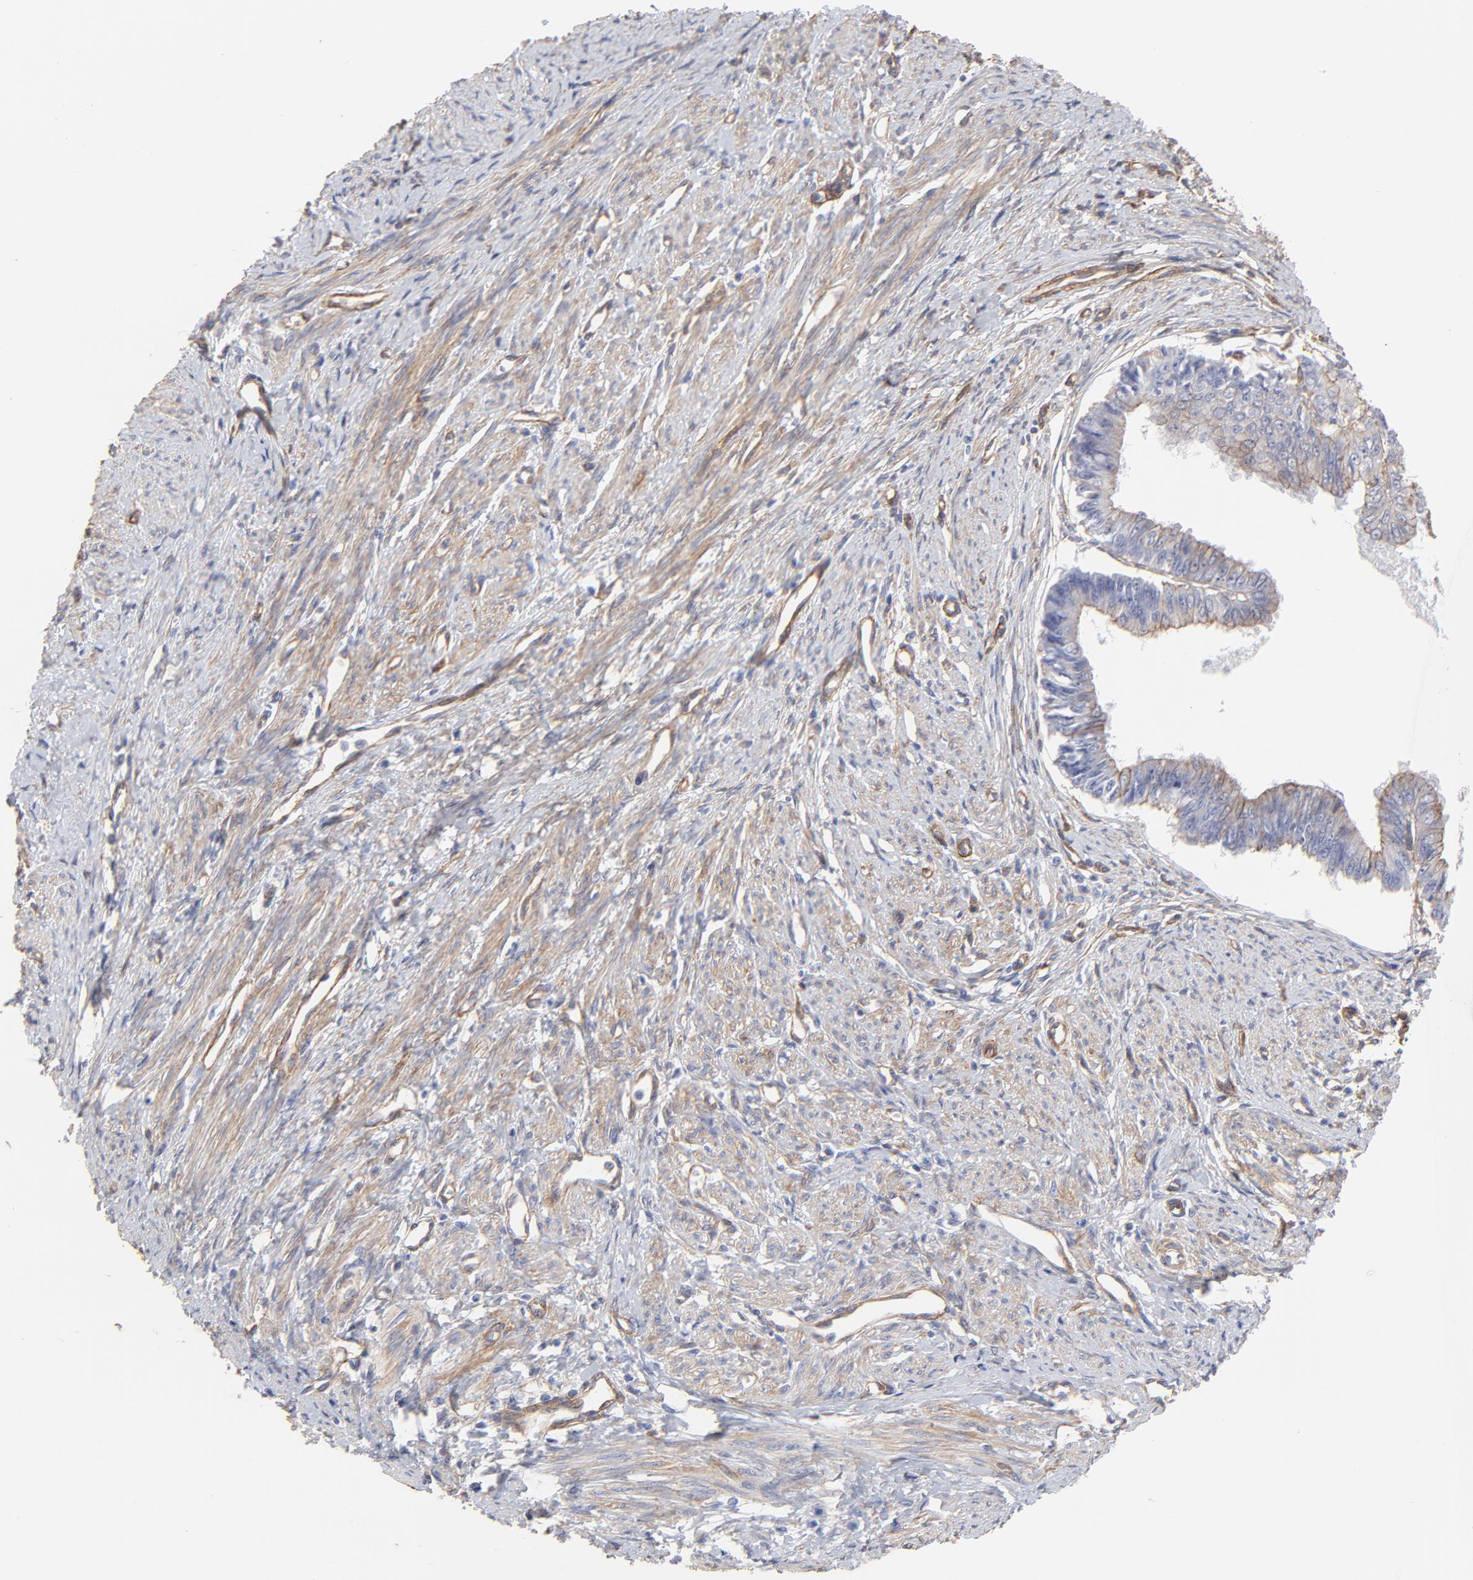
{"staining": {"intensity": "moderate", "quantity": "25%-75%", "location": "cytoplasmic/membranous"}, "tissue": "endometrial cancer", "cell_type": "Tumor cells", "image_type": "cancer", "snomed": [{"axis": "morphology", "description": "Adenocarcinoma, NOS"}, {"axis": "topography", "description": "Endometrium"}], "caption": "An image of human adenocarcinoma (endometrial) stained for a protein exhibits moderate cytoplasmic/membranous brown staining in tumor cells.", "gene": "LRCH2", "patient": {"sex": "female", "age": 76}}